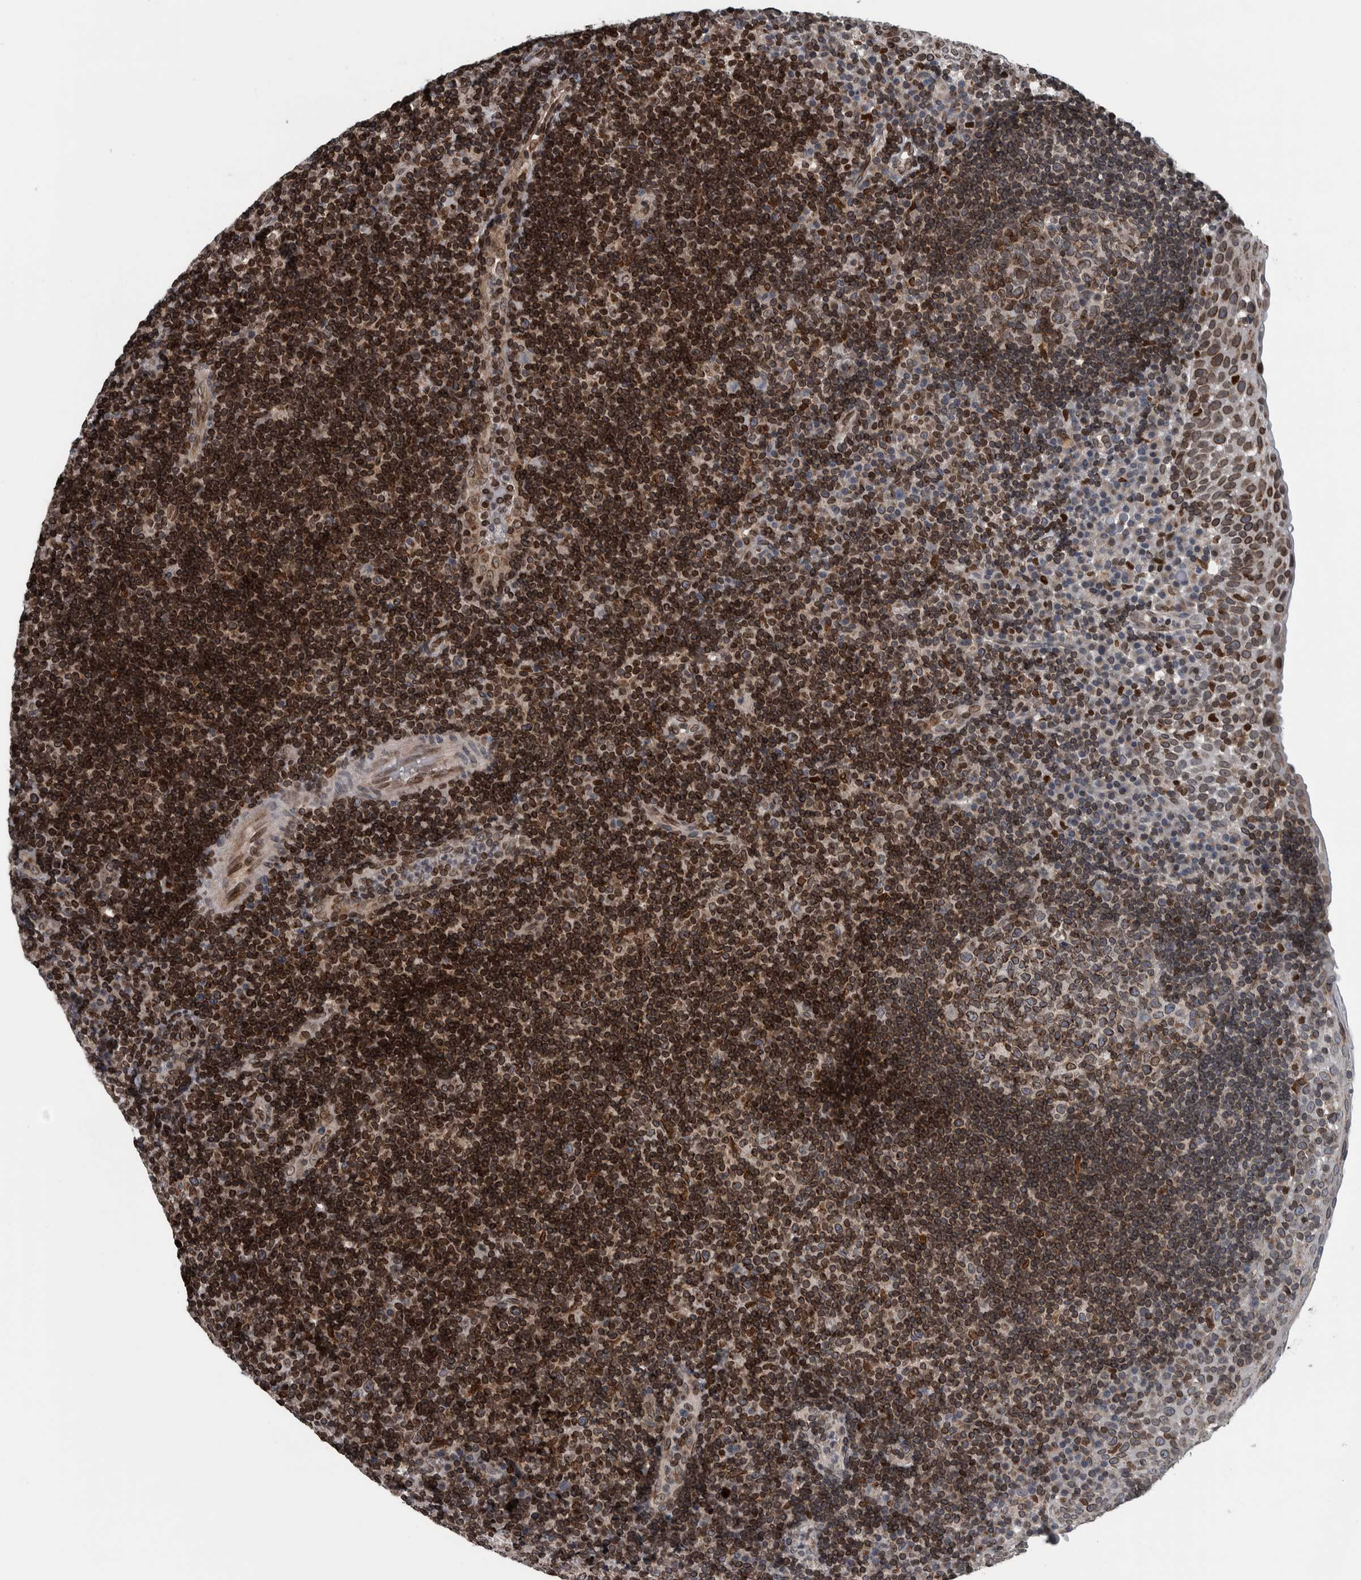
{"staining": {"intensity": "strong", "quantity": ">75%", "location": "cytoplasmic/membranous,nuclear"}, "tissue": "tonsil", "cell_type": "Germinal center cells", "image_type": "normal", "snomed": [{"axis": "morphology", "description": "Normal tissue, NOS"}, {"axis": "topography", "description": "Tonsil"}], "caption": "Protein staining exhibits strong cytoplasmic/membranous,nuclear expression in approximately >75% of germinal center cells in benign tonsil.", "gene": "FAM135B", "patient": {"sex": "female", "age": 40}}